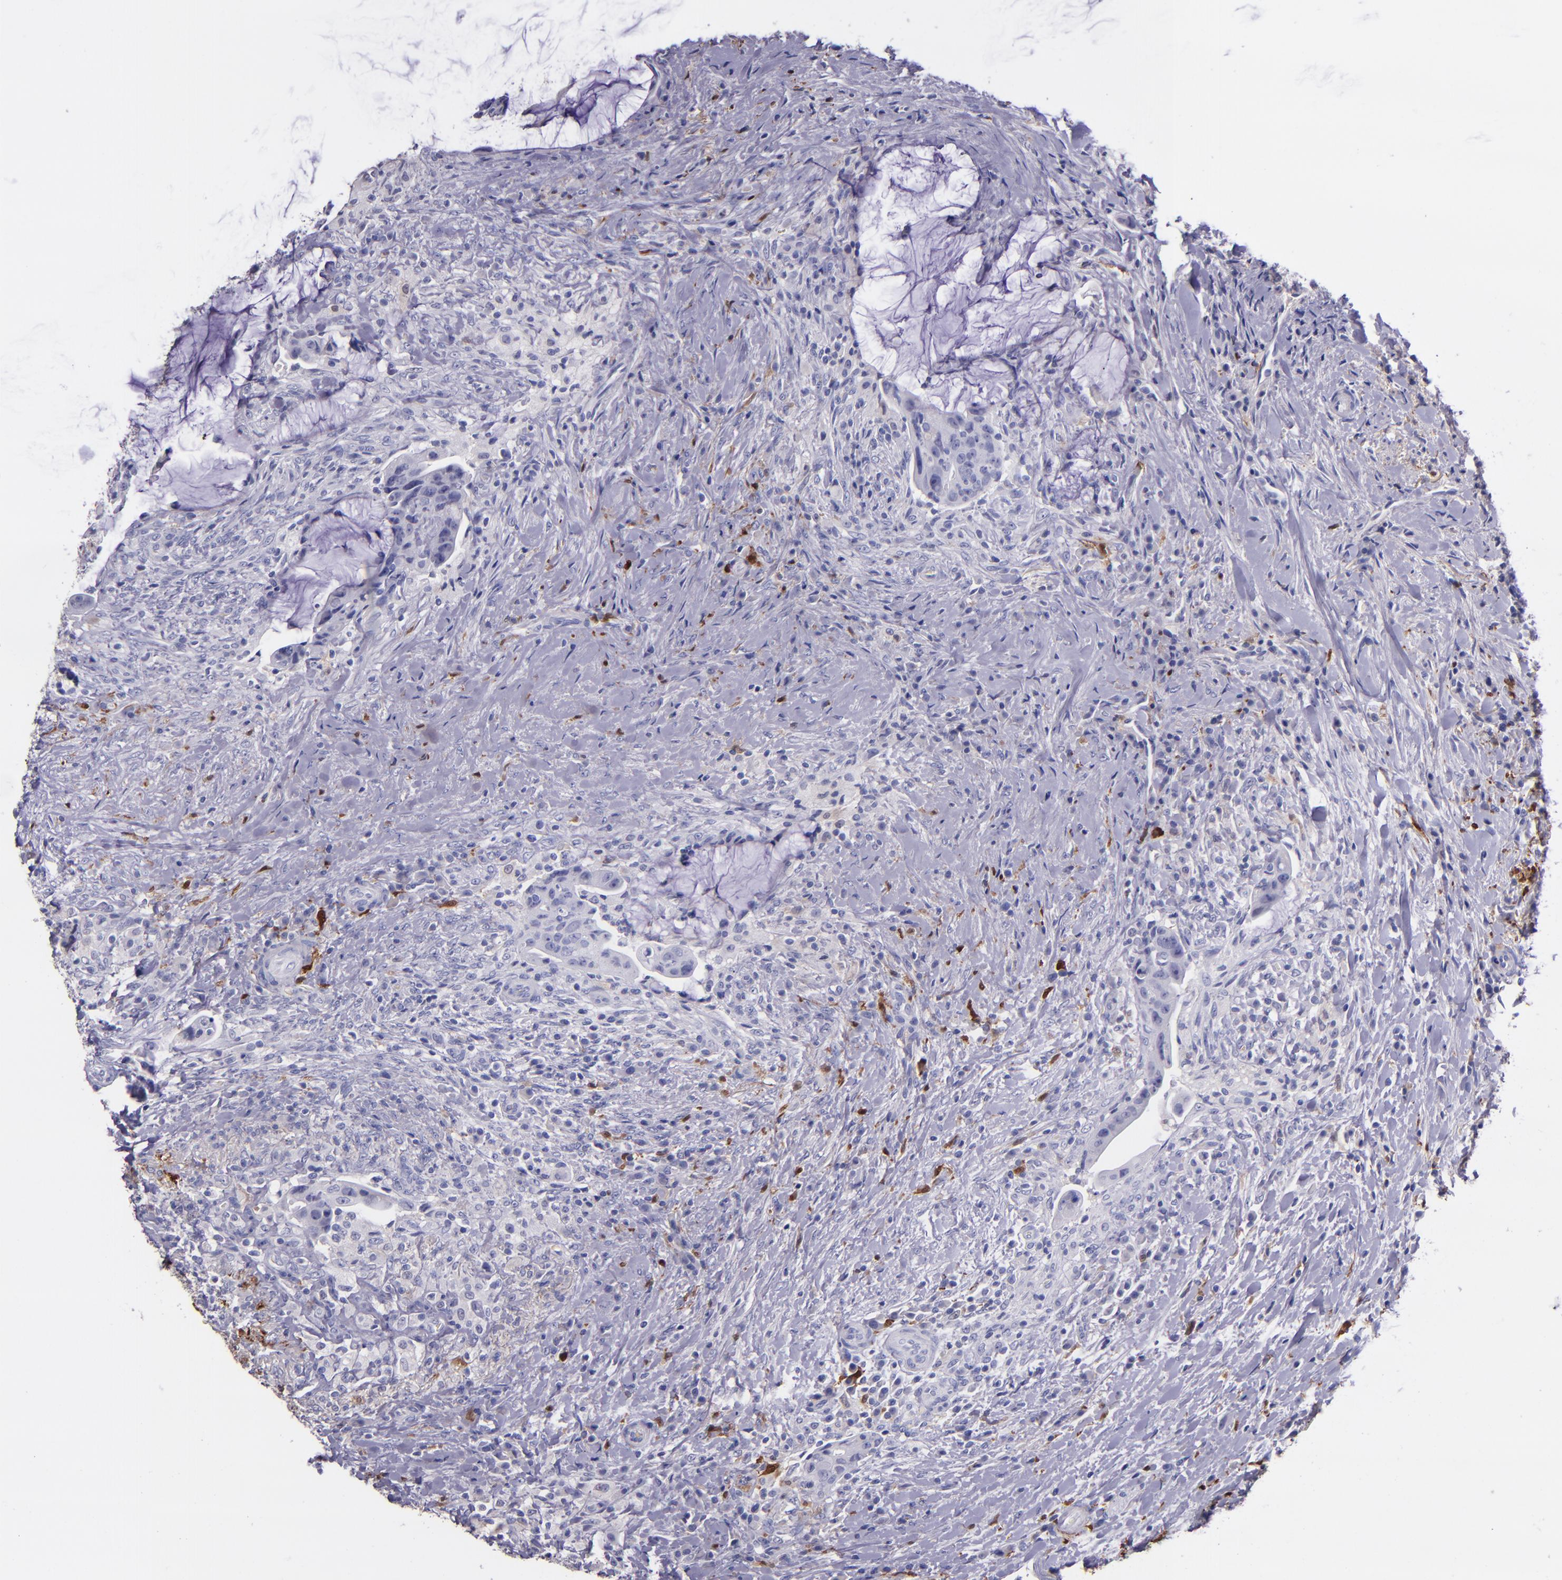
{"staining": {"intensity": "negative", "quantity": "none", "location": "none"}, "tissue": "colorectal cancer", "cell_type": "Tumor cells", "image_type": "cancer", "snomed": [{"axis": "morphology", "description": "Adenocarcinoma, NOS"}, {"axis": "topography", "description": "Rectum"}], "caption": "Colorectal cancer (adenocarcinoma) stained for a protein using IHC demonstrates no positivity tumor cells.", "gene": "F13A1", "patient": {"sex": "female", "age": 71}}